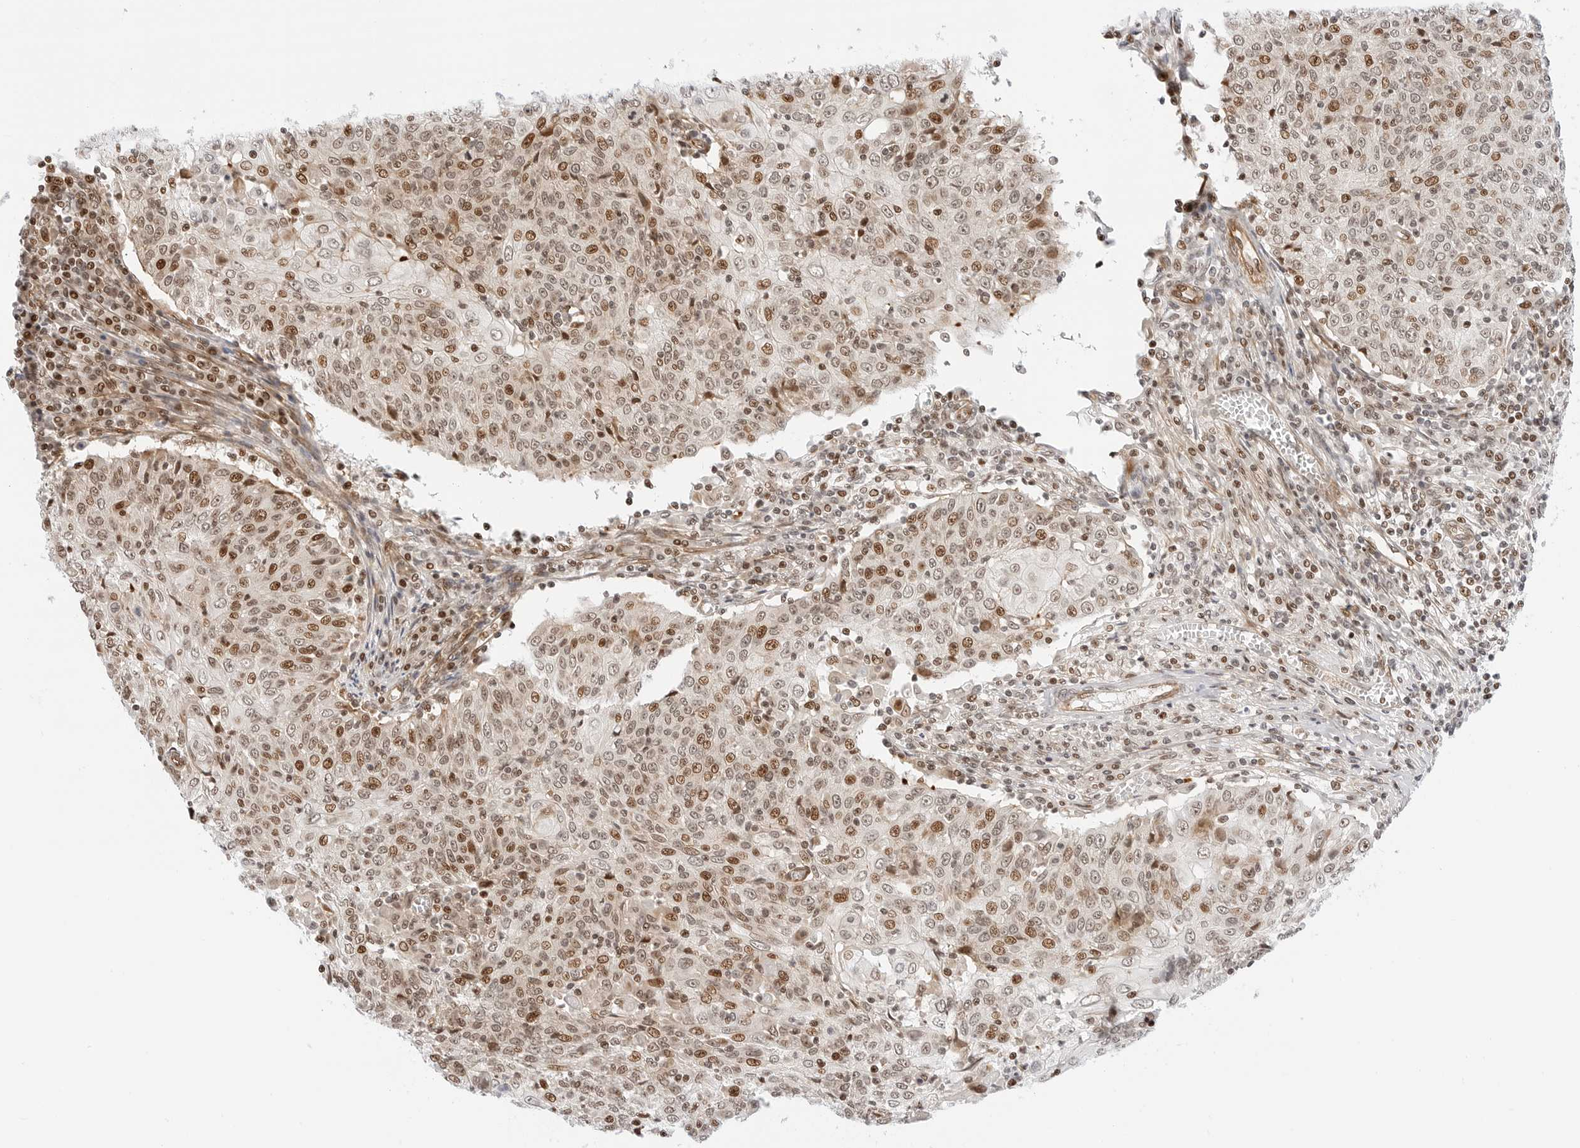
{"staining": {"intensity": "moderate", "quantity": ">75%", "location": "nuclear"}, "tissue": "cervical cancer", "cell_type": "Tumor cells", "image_type": "cancer", "snomed": [{"axis": "morphology", "description": "Squamous cell carcinoma, NOS"}, {"axis": "topography", "description": "Cervix"}], "caption": "Tumor cells display medium levels of moderate nuclear expression in approximately >75% of cells in human cervical cancer (squamous cell carcinoma). The protein of interest is stained brown, and the nuclei are stained in blue (DAB (3,3'-diaminobenzidine) IHC with brightfield microscopy, high magnification).", "gene": "ZNF613", "patient": {"sex": "female", "age": 48}}